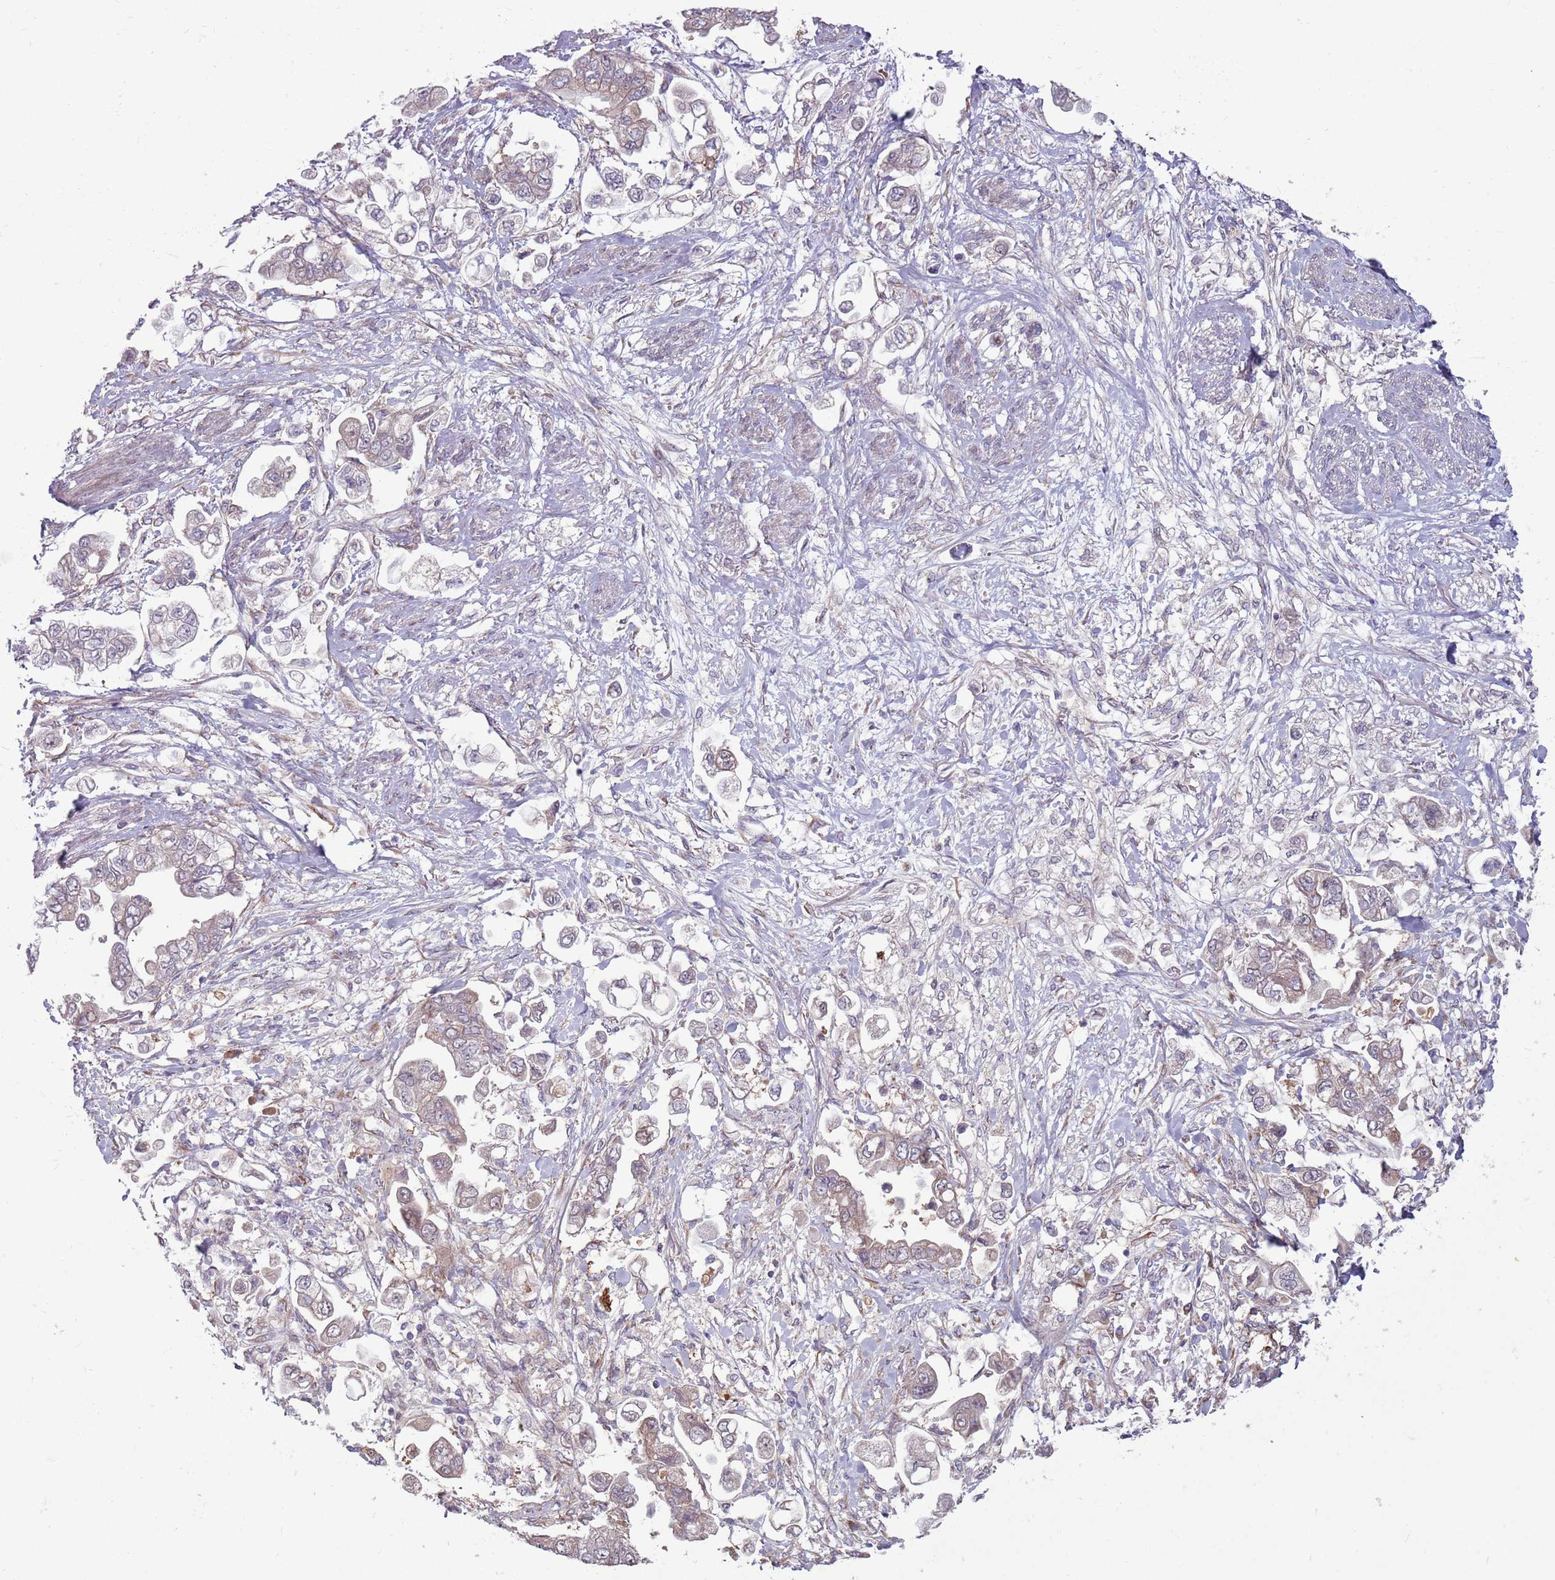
{"staining": {"intensity": "weak", "quantity": "<25%", "location": "cytoplasmic/membranous"}, "tissue": "stomach cancer", "cell_type": "Tumor cells", "image_type": "cancer", "snomed": [{"axis": "morphology", "description": "Adenocarcinoma, NOS"}, {"axis": "topography", "description": "Stomach"}], "caption": "This is a histopathology image of IHC staining of adenocarcinoma (stomach), which shows no positivity in tumor cells.", "gene": "CCDC150", "patient": {"sex": "male", "age": 62}}